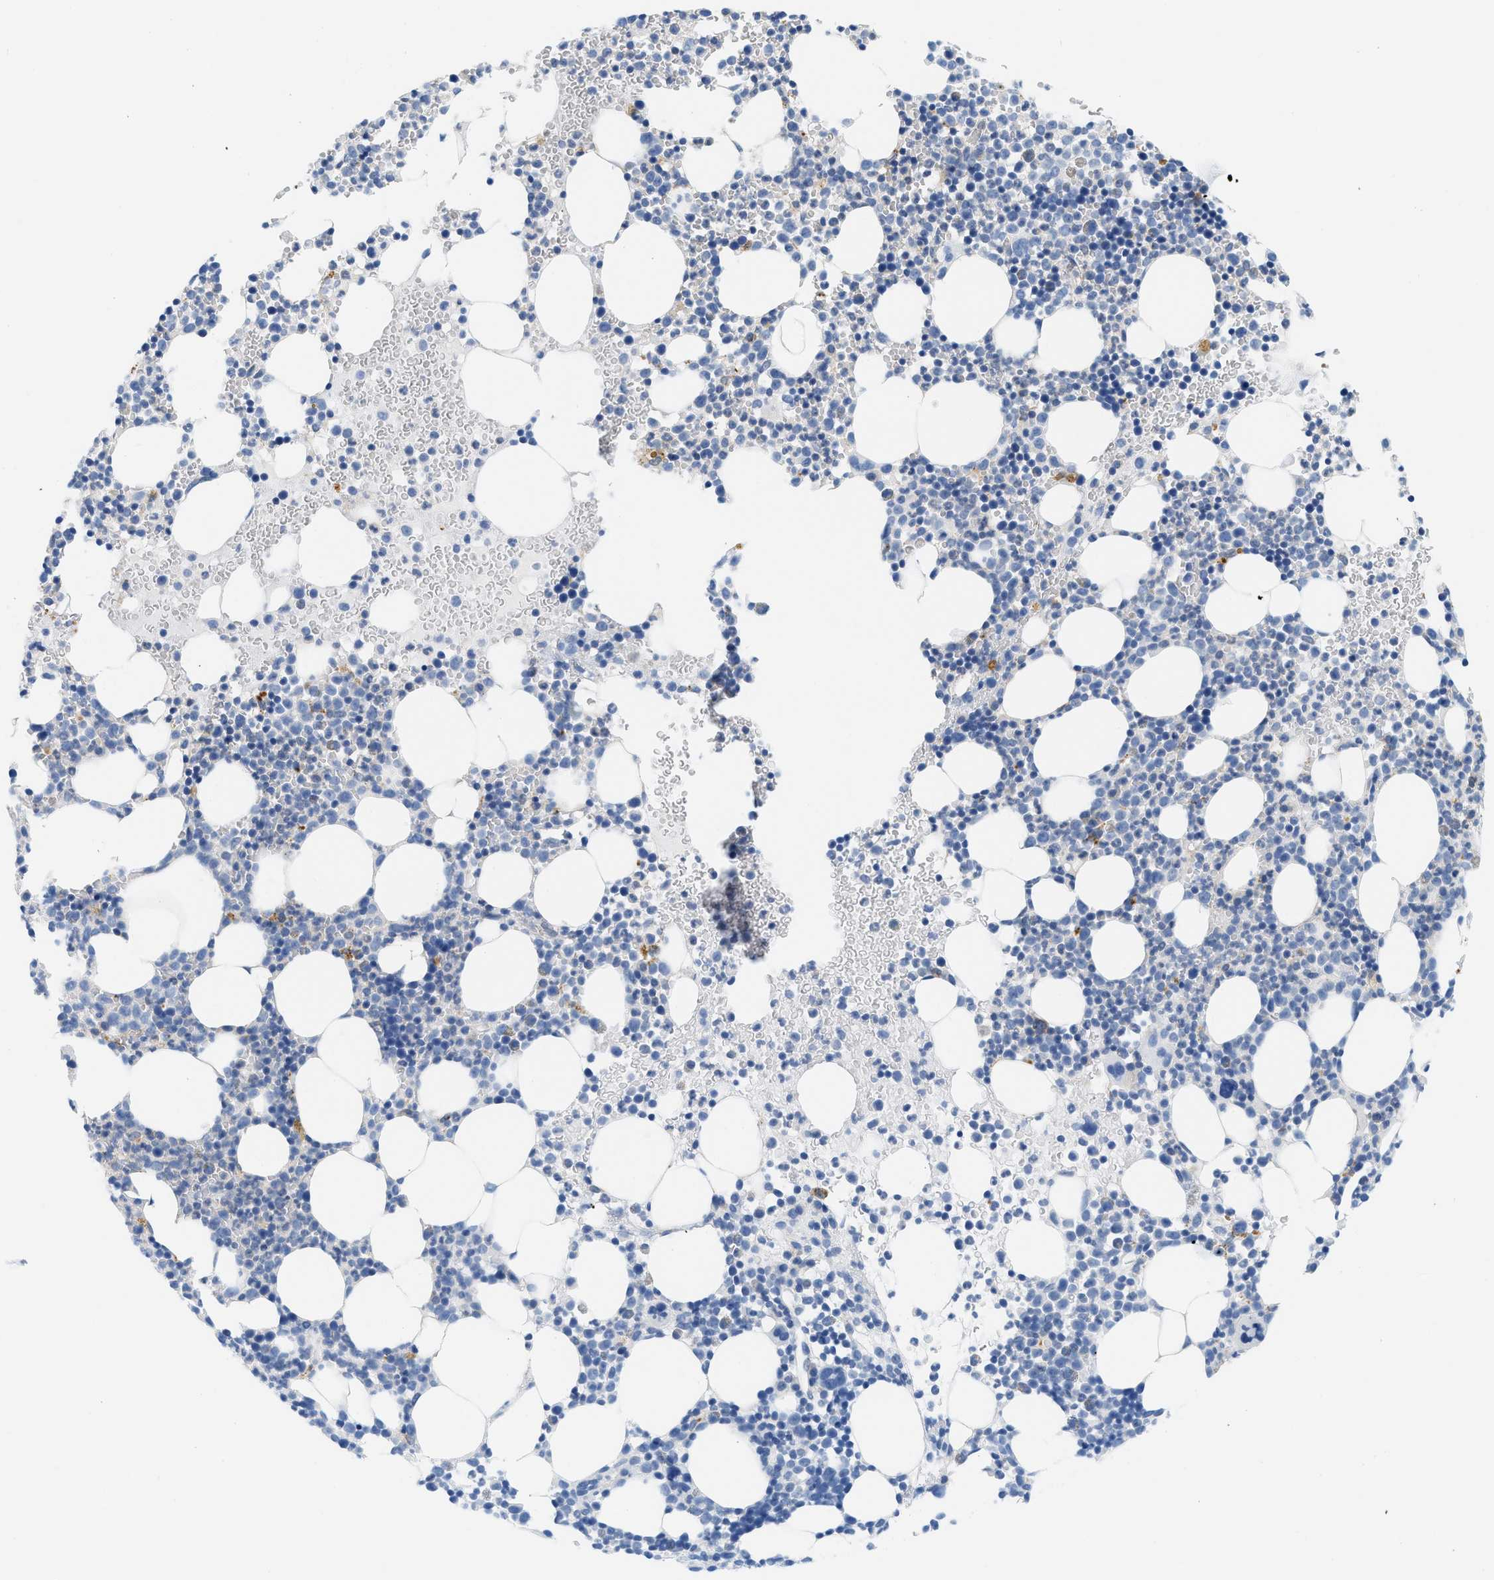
{"staining": {"intensity": "negative", "quantity": "none", "location": "none"}, "tissue": "bone marrow", "cell_type": "Hematopoietic cells", "image_type": "normal", "snomed": [{"axis": "morphology", "description": "Normal tissue, NOS"}, {"axis": "morphology", "description": "Inflammation, NOS"}, {"axis": "topography", "description": "Bone marrow"}], "caption": "DAB (3,3'-diaminobenzidine) immunohistochemical staining of benign bone marrow reveals no significant expression in hematopoietic cells.", "gene": "CSTB", "patient": {"sex": "female", "age": 67}}